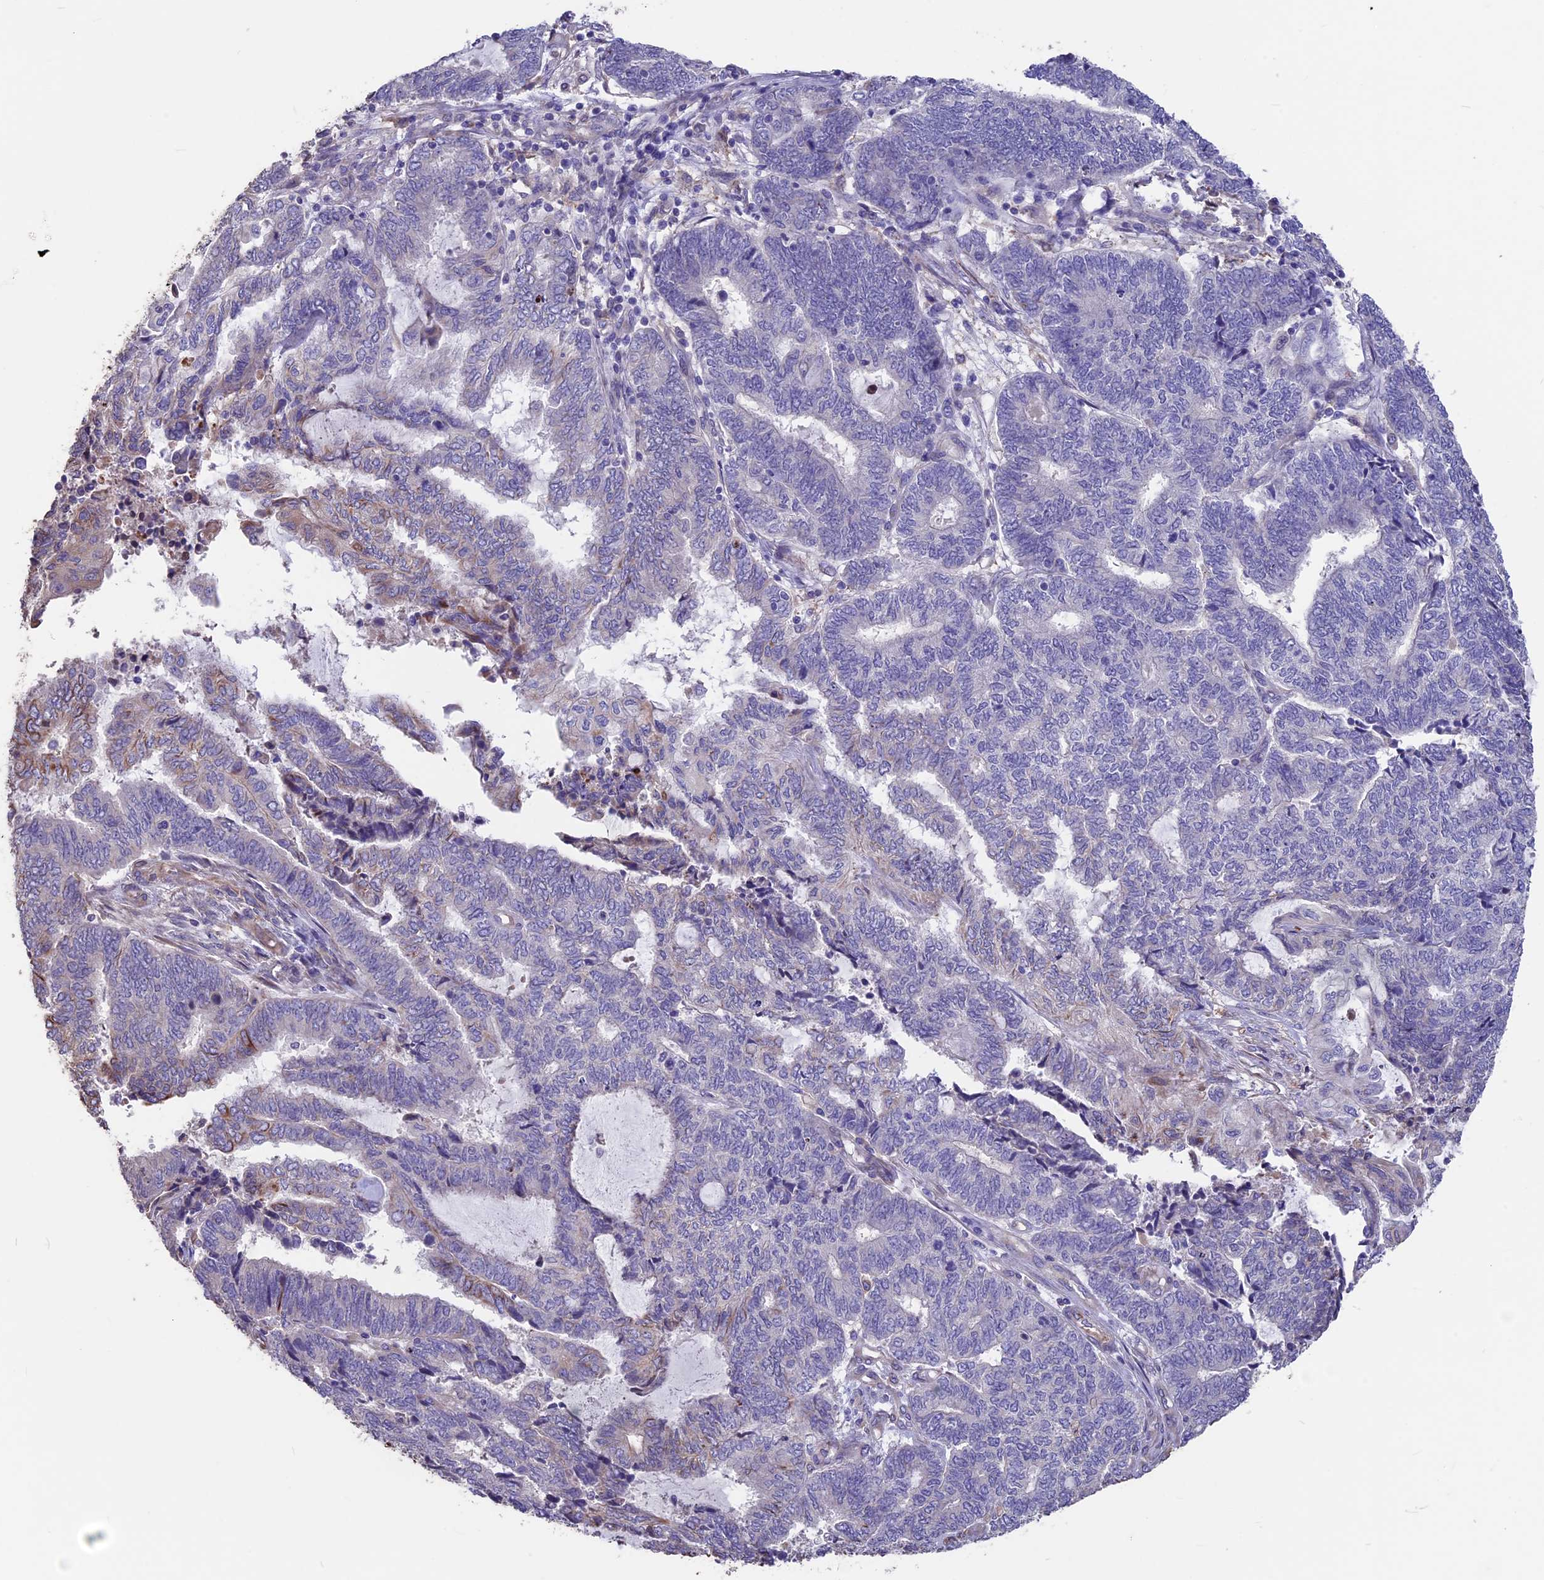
{"staining": {"intensity": "negative", "quantity": "none", "location": "none"}, "tissue": "endometrial cancer", "cell_type": "Tumor cells", "image_type": "cancer", "snomed": [{"axis": "morphology", "description": "Adenocarcinoma, NOS"}, {"axis": "topography", "description": "Uterus"}, {"axis": "topography", "description": "Endometrium"}], "caption": "Tumor cells show no significant expression in endometrial adenocarcinoma. (DAB (3,3'-diaminobenzidine) IHC with hematoxylin counter stain).", "gene": "SEH1L", "patient": {"sex": "female", "age": 70}}